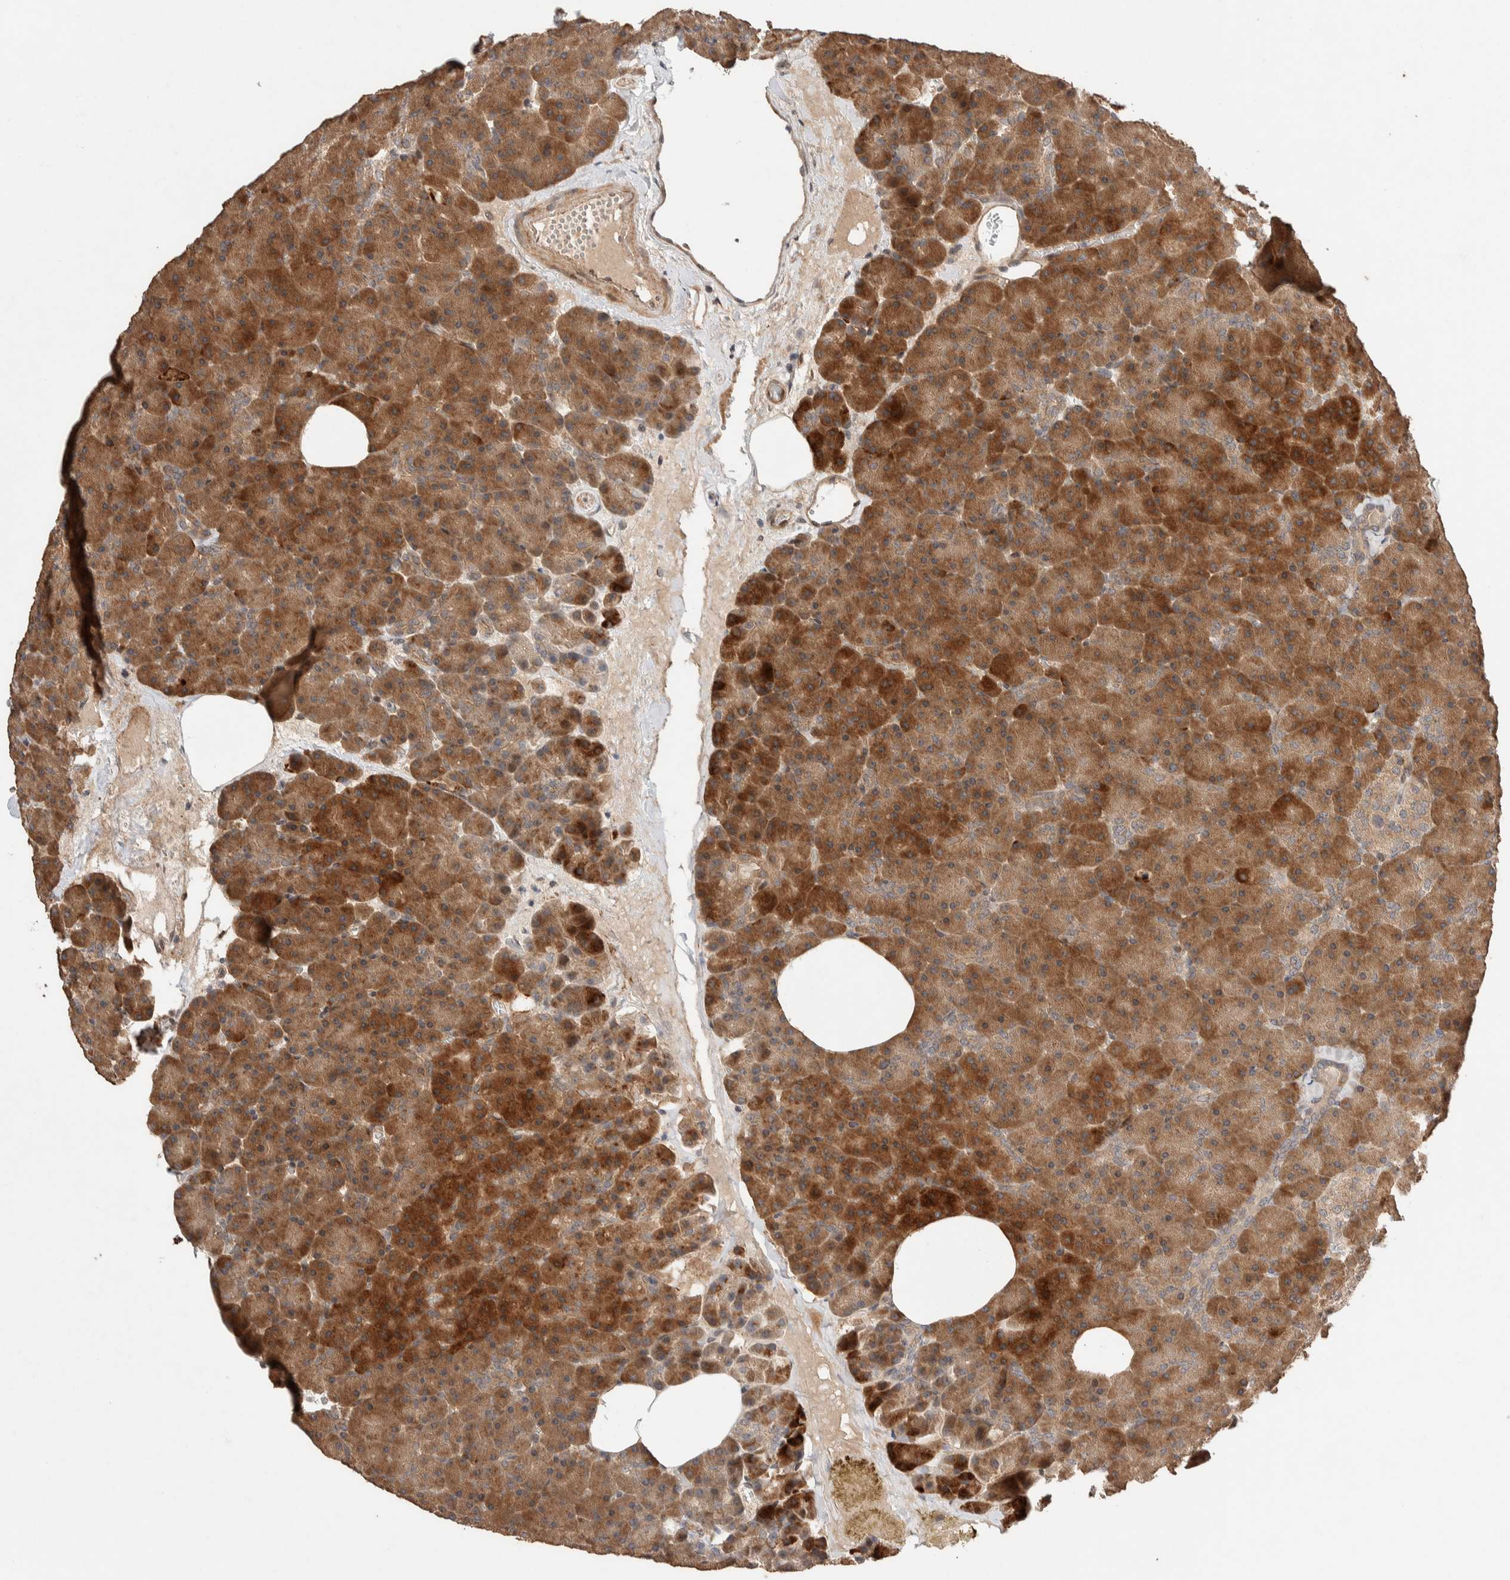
{"staining": {"intensity": "strong", "quantity": ">75%", "location": "cytoplasmic/membranous"}, "tissue": "pancreas", "cell_type": "Exocrine glandular cells", "image_type": "normal", "snomed": [{"axis": "morphology", "description": "Normal tissue, NOS"}, {"axis": "morphology", "description": "Carcinoid, malignant, NOS"}, {"axis": "topography", "description": "Pancreas"}], "caption": "IHC (DAB (3,3'-diaminobenzidine)) staining of benign pancreas reveals strong cytoplasmic/membranous protein positivity in approximately >75% of exocrine glandular cells. (DAB = brown stain, brightfield microscopy at high magnification).", "gene": "PRDM15", "patient": {"sex": "female", "age": 35}}